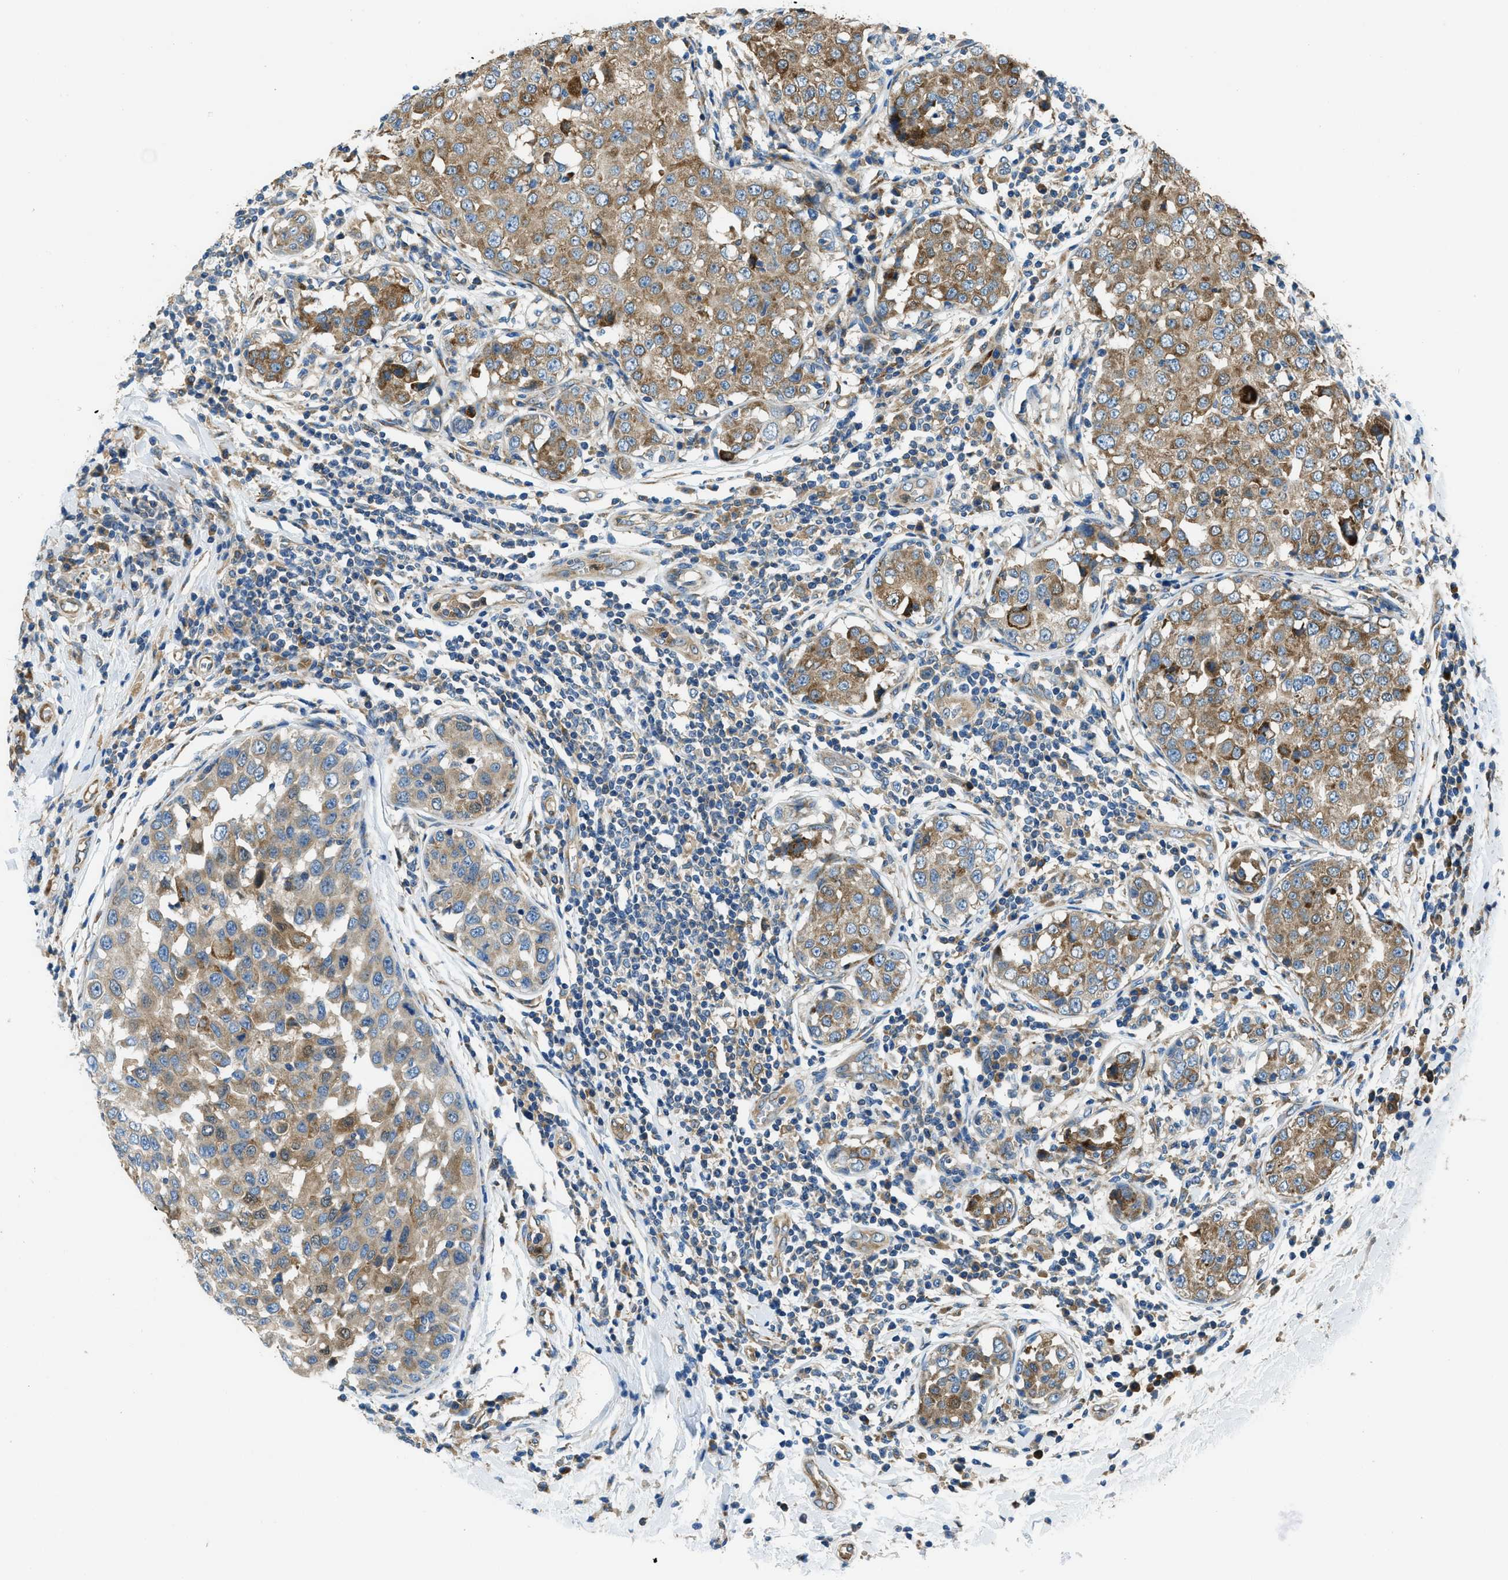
{"staining": {"intensity": "moderate", "quantity": ">75%", "location": "cytoplasmic/membranous"}, "tissue": "breast cancer", "cell_type": "Tumor cells", "image_type": "cancer", "snomed": [{"axis": "morphology", "description": "Duct carcinoma"}, {"axis": "topography", "description": "Breast"}], "caption": "Immunohistochemistry (IHC) (DAB (3,3'-diaminobenzidine)) staining of breast cancer displays moderate cytoplasmic/membranous protein expression in about >75% of tumor cells.", "gene": "GIMAP8", "patient": {"sex": "female", "age": 27}}